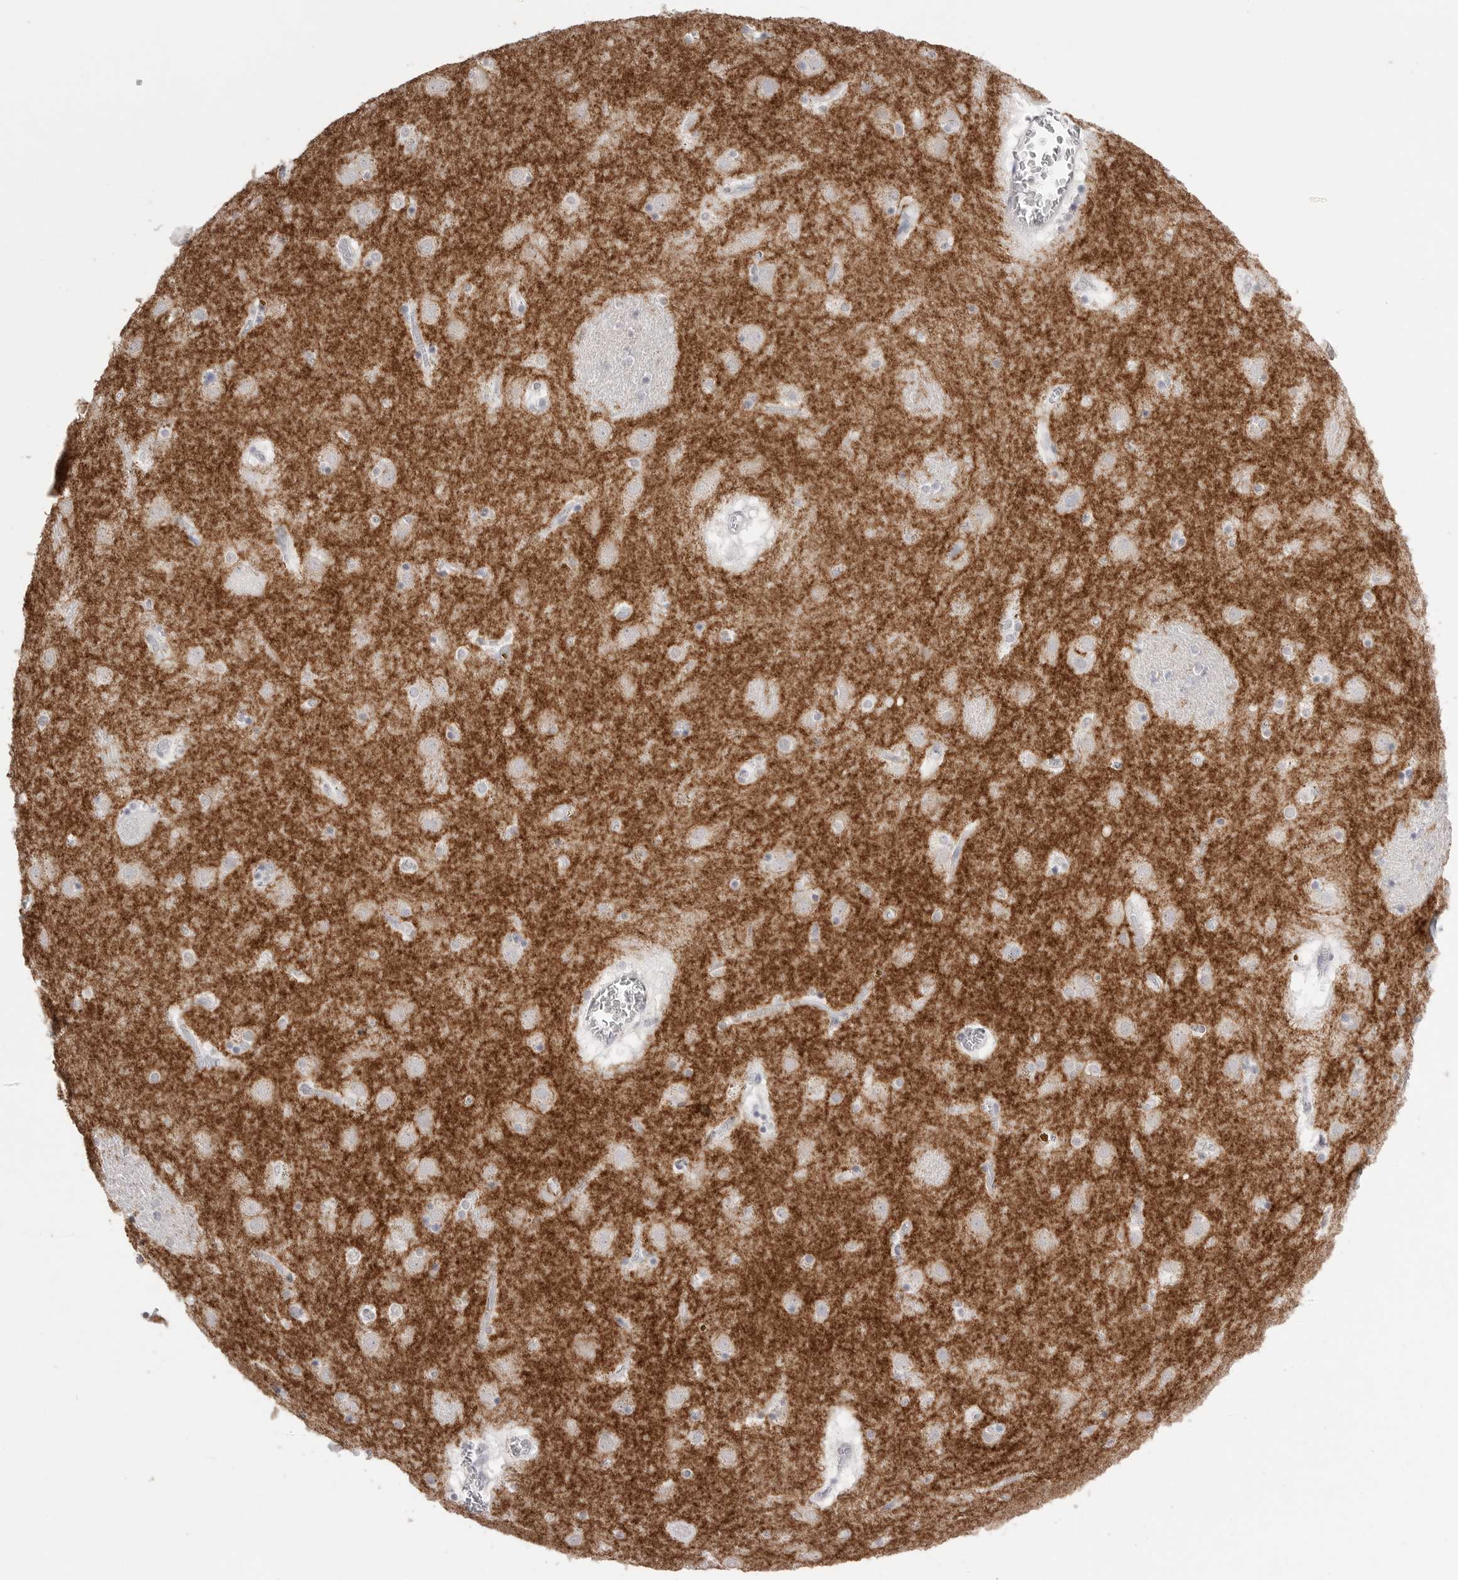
{"staining": {"intensity": "negative", "quantity": "none", "location": "none"}, "tissue": "caudate", "cell_type": "Glial cells", "image_type": "normal", "snomed": [{"axis": "morphology", "description": "Normal tissue, NOS"}, {"axis": "topography", "description": "Lateral ventricle wall"}], "caption": "Immunohistochemistry photomicrograph of unremarkable human caudate stained for a protein (brown), which reveals no expression in glial cells.", "gene": "ICAM5", "patient": {"sex": "male", "age": 70}}